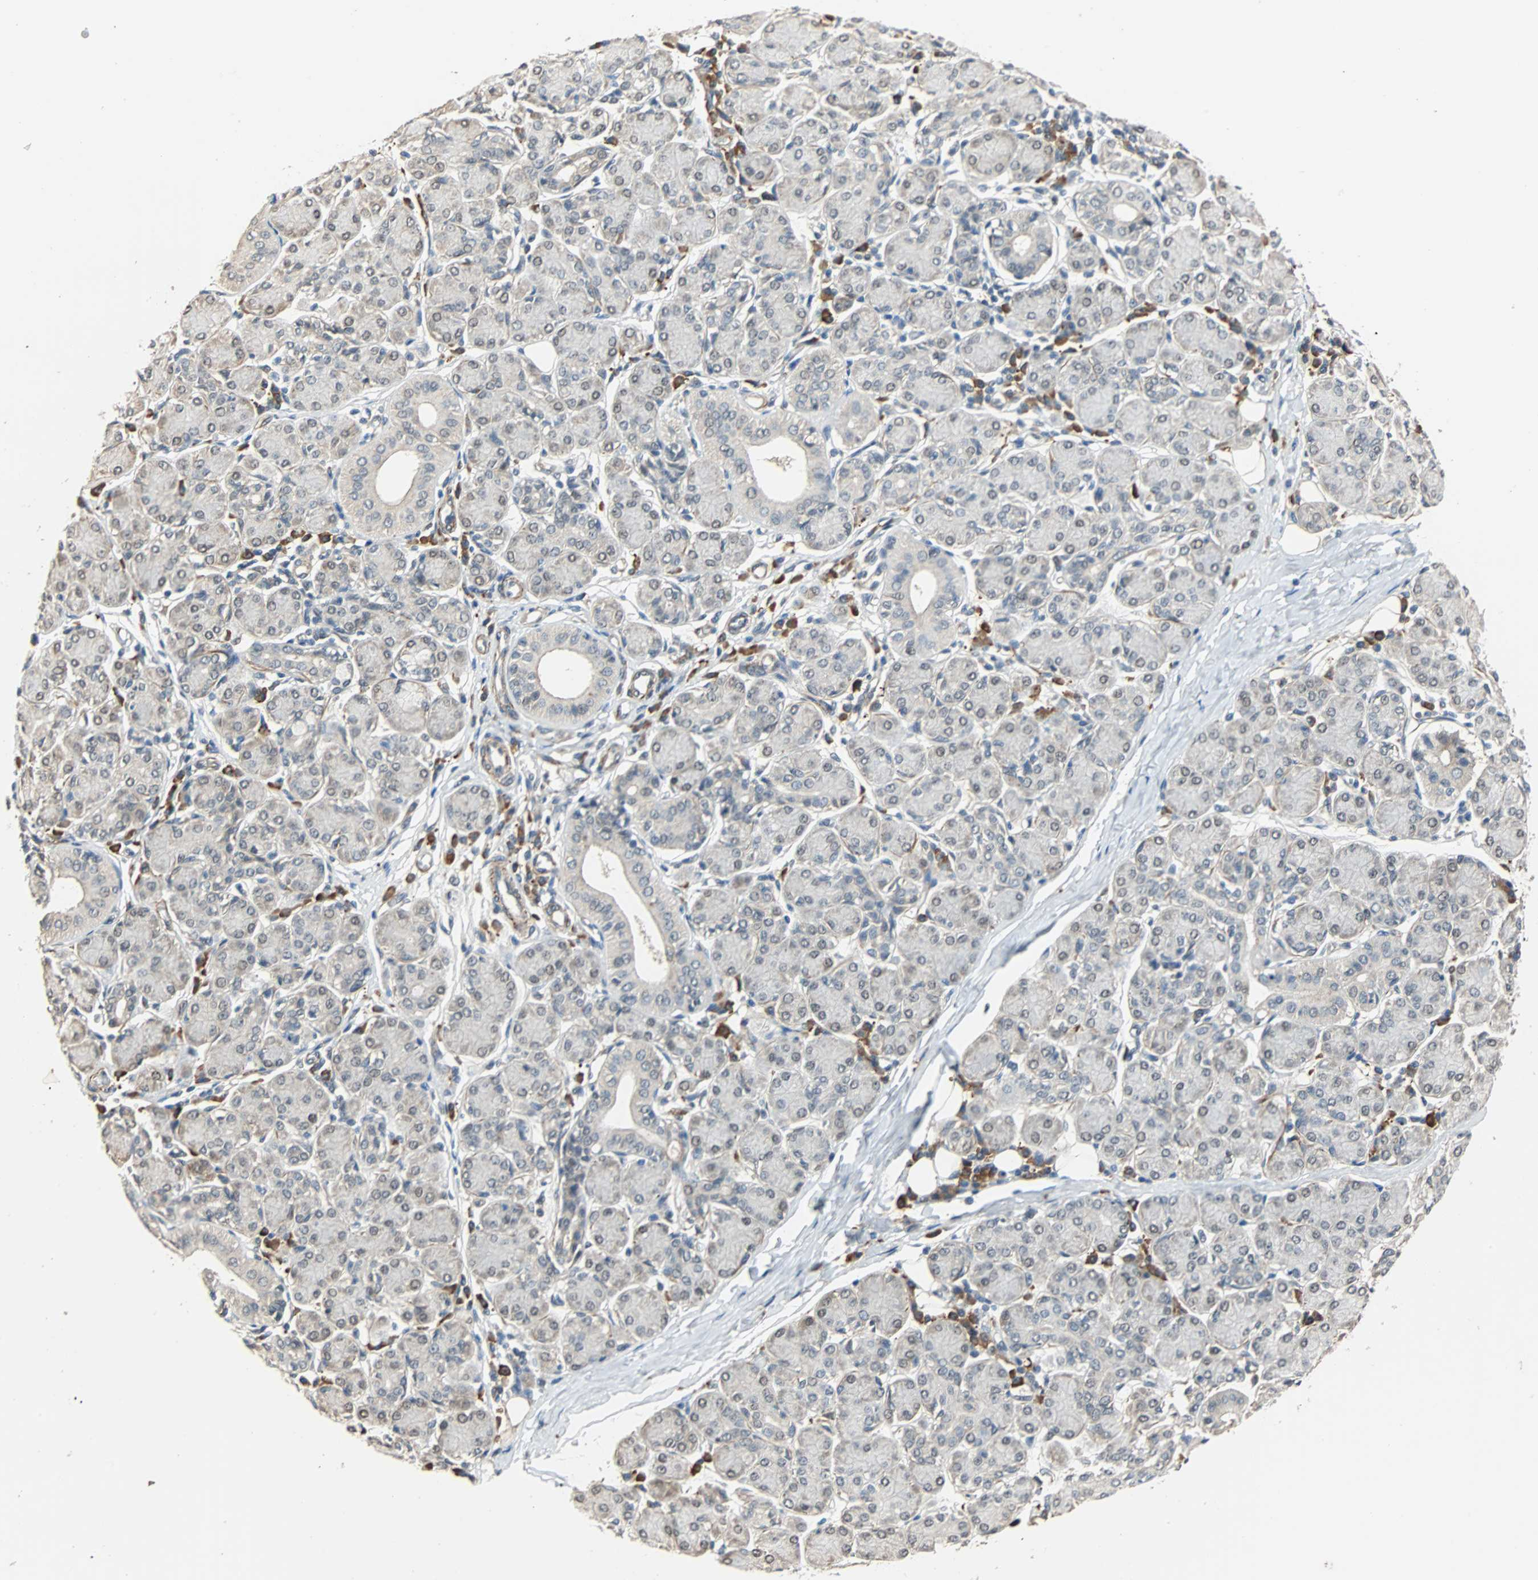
{"staining": {"intensity": "negative", "quantity": "none", "location": "none"}, "tissue": "salivary gland", "cell_type": "Glandular cells", "image_type": "normal", "snomed": [{"axis": "morphology", "description": "Normal tissue, NOS"}, {"axis": "morphology", "description": "Inflammation, NOS"}, {"axis": "topography", "description": "Lymph node"}, {"axis": "topography", "description": "Salivary gland"}], "caption": "High magnification brightfield microscopy of benign salivary gland stained with DAB (brown) and counterstained with hematoxylin (blue): glandular cells show no significant positivity.", "gene": "QSER1", "patient": {"sex": "male", "age": 3}}